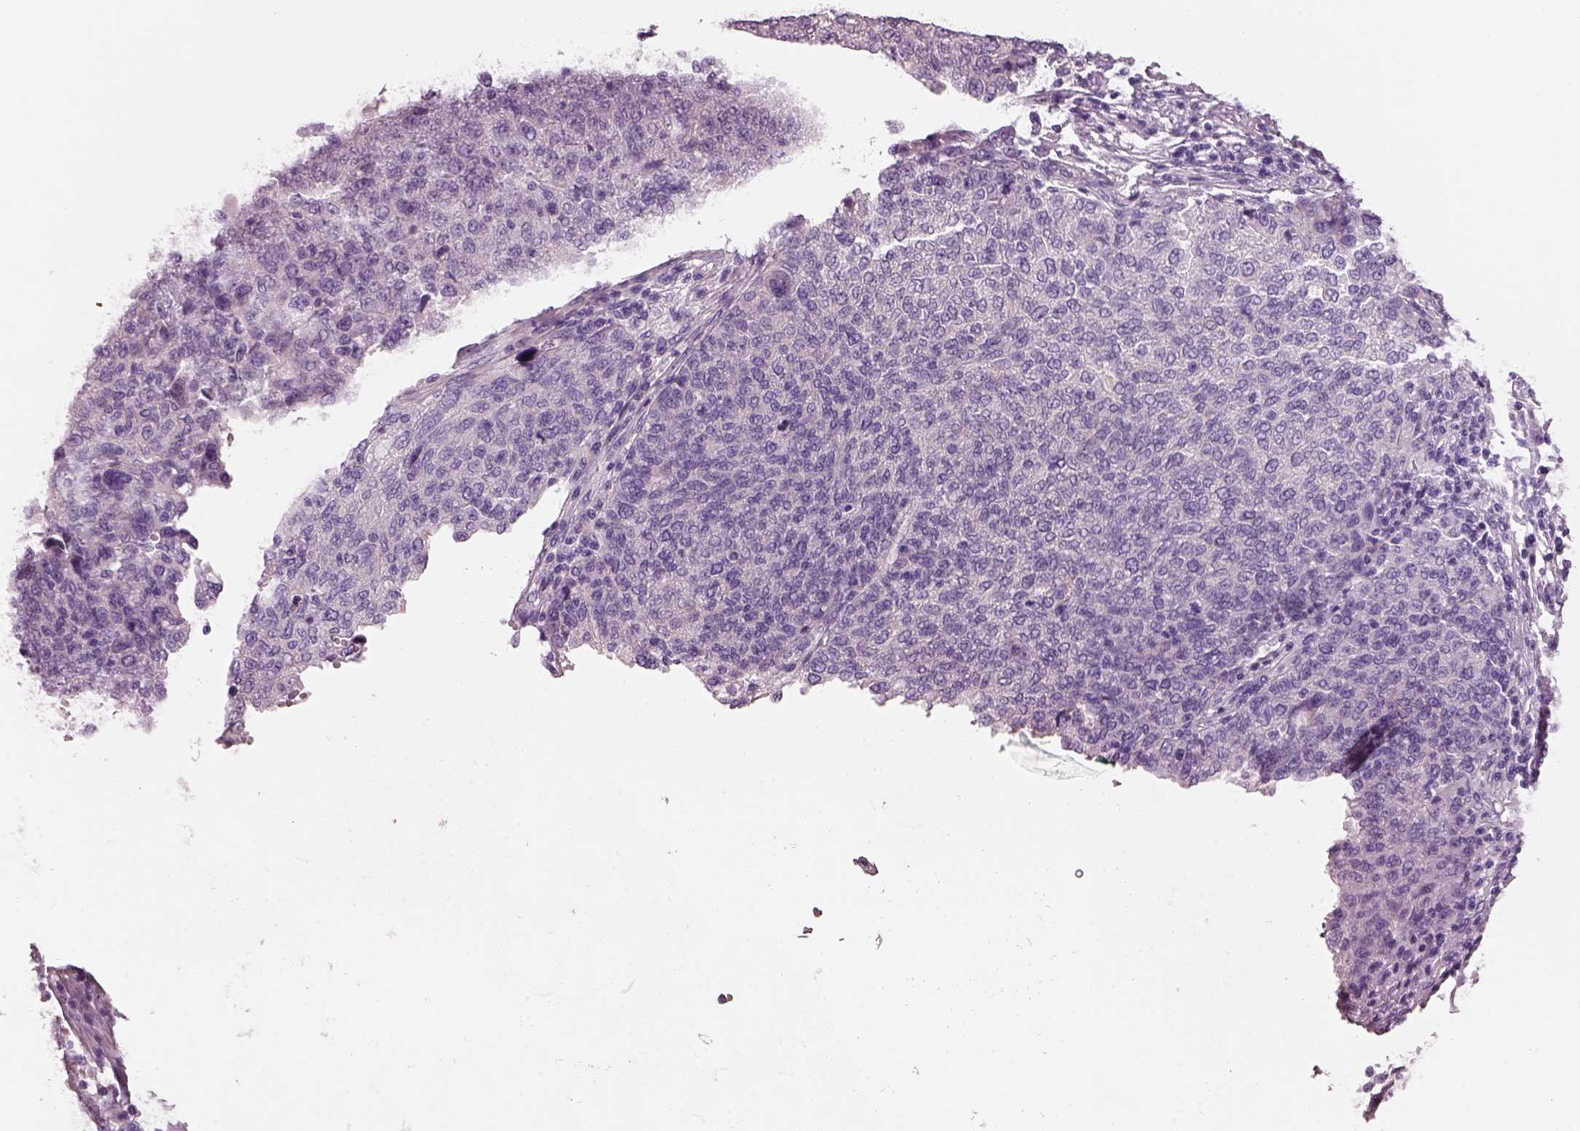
{"staining": {"intensity": "negative", "quantity": "none", "location": "none"}, "tissue": "ovarian cancer", "cell_type": "Tumor cells", "image_type": "cancer", "snomed": [{"axis": "morphology", "description": "Carcinoma, endometroid"}, {"axis": "topography", "description": "Ovary"}], "caption": "There is no significant positivity in tumor cells of ovarian cancer (endometroid carcinoma).", "gene": "PNOC", "patient": {"sex": "female", "age": 58}}